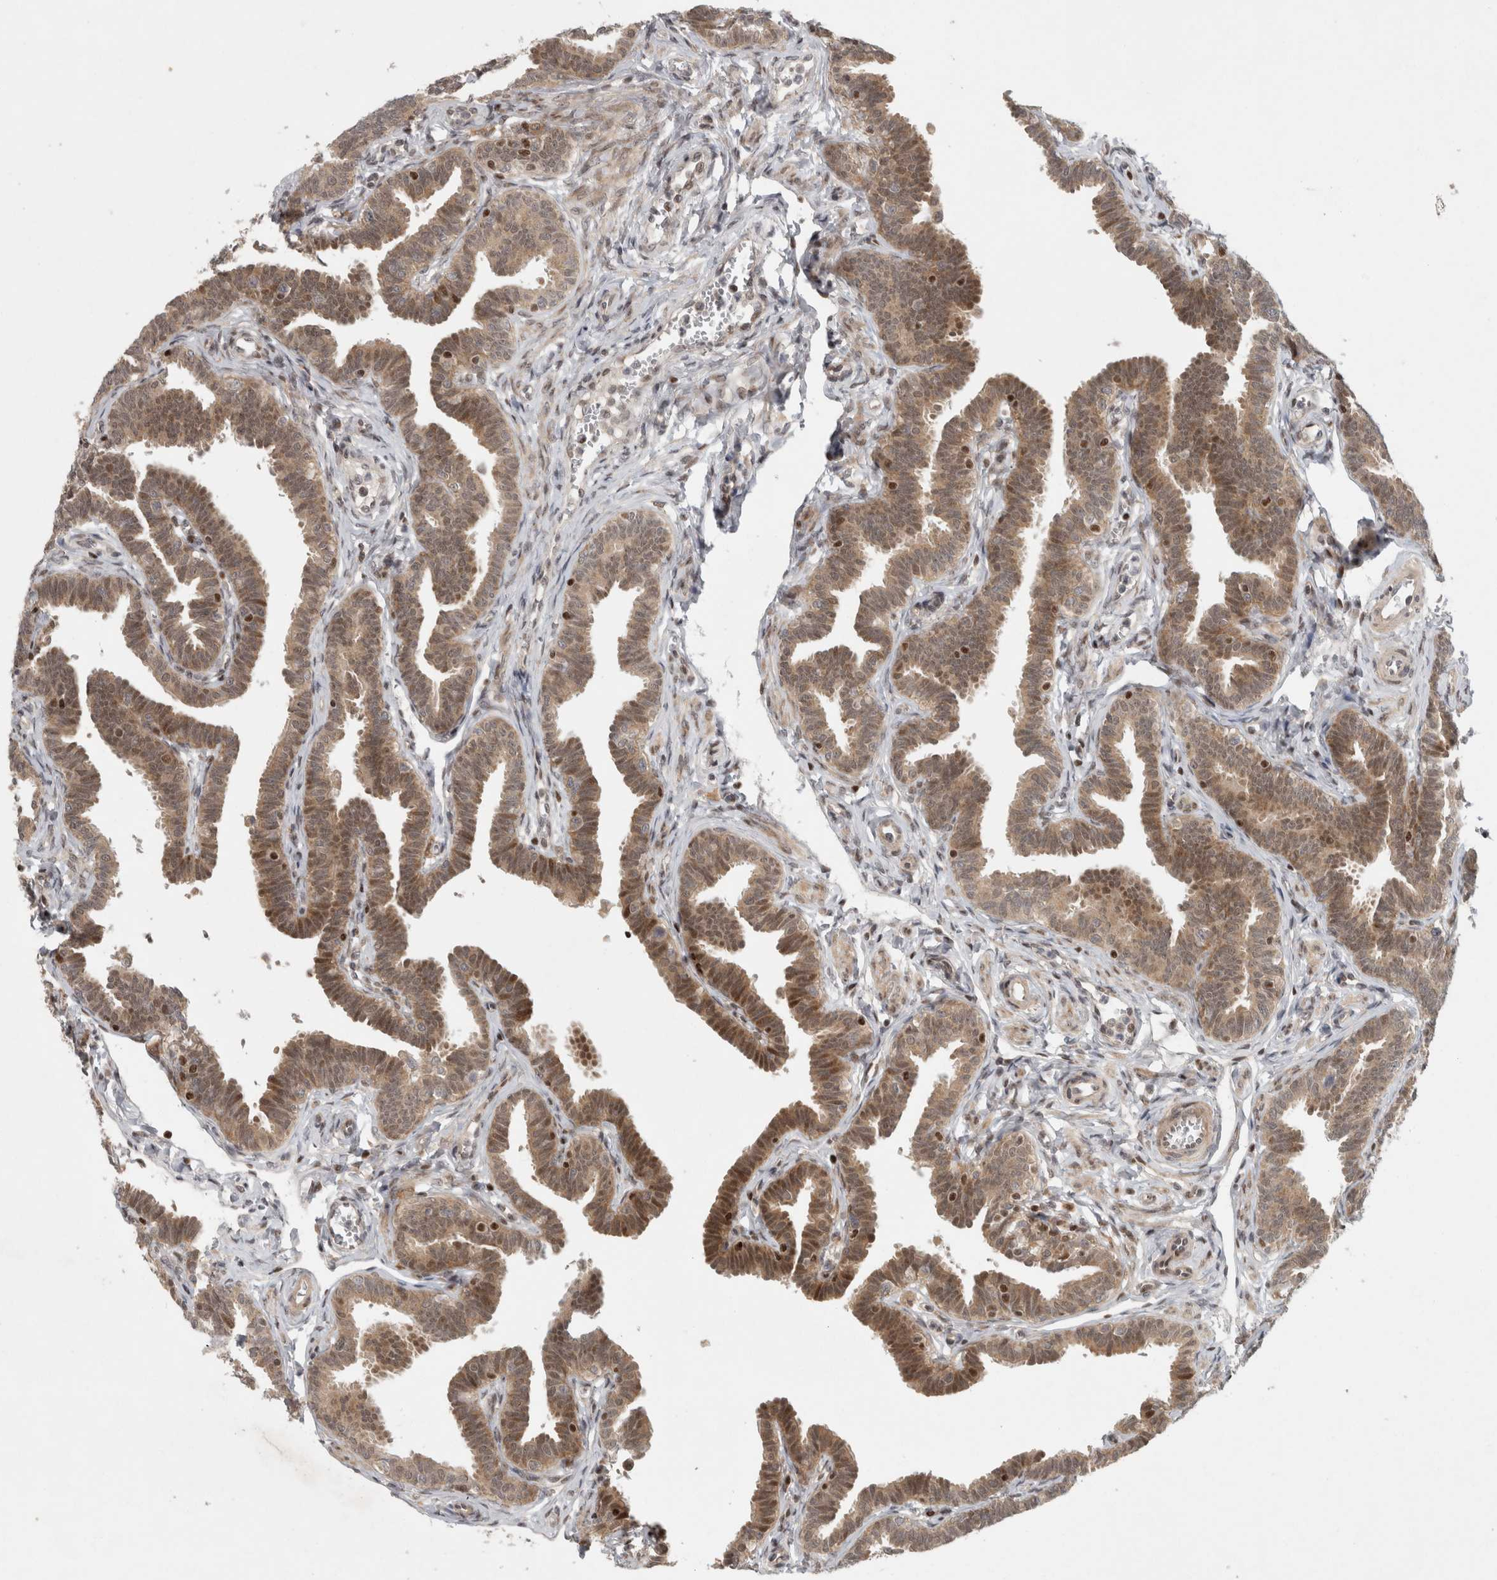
{"staining": {"intensity": "moderate", "quantity": ">75%", "location": "cytoplasmic/membranous,nuclear"}, "tissue": "fallopian tube", "cell_type": "Glandular cells", "image_type": "normal", "snomed": [{"axis": "morphology", "description": "Normal tissue, NOS"}, {"axis": "topography", "description": "Fallopian tube"}, {"axis": "topography", "description": "Ovary"}], "caption": "Benign fallopian tube shows moderate cytoplasmic/membranous,nuclear staining in approximately >75% of glandular cells.", "gene": "KDM8", "patient": {"sex": "female", "age": 23}}